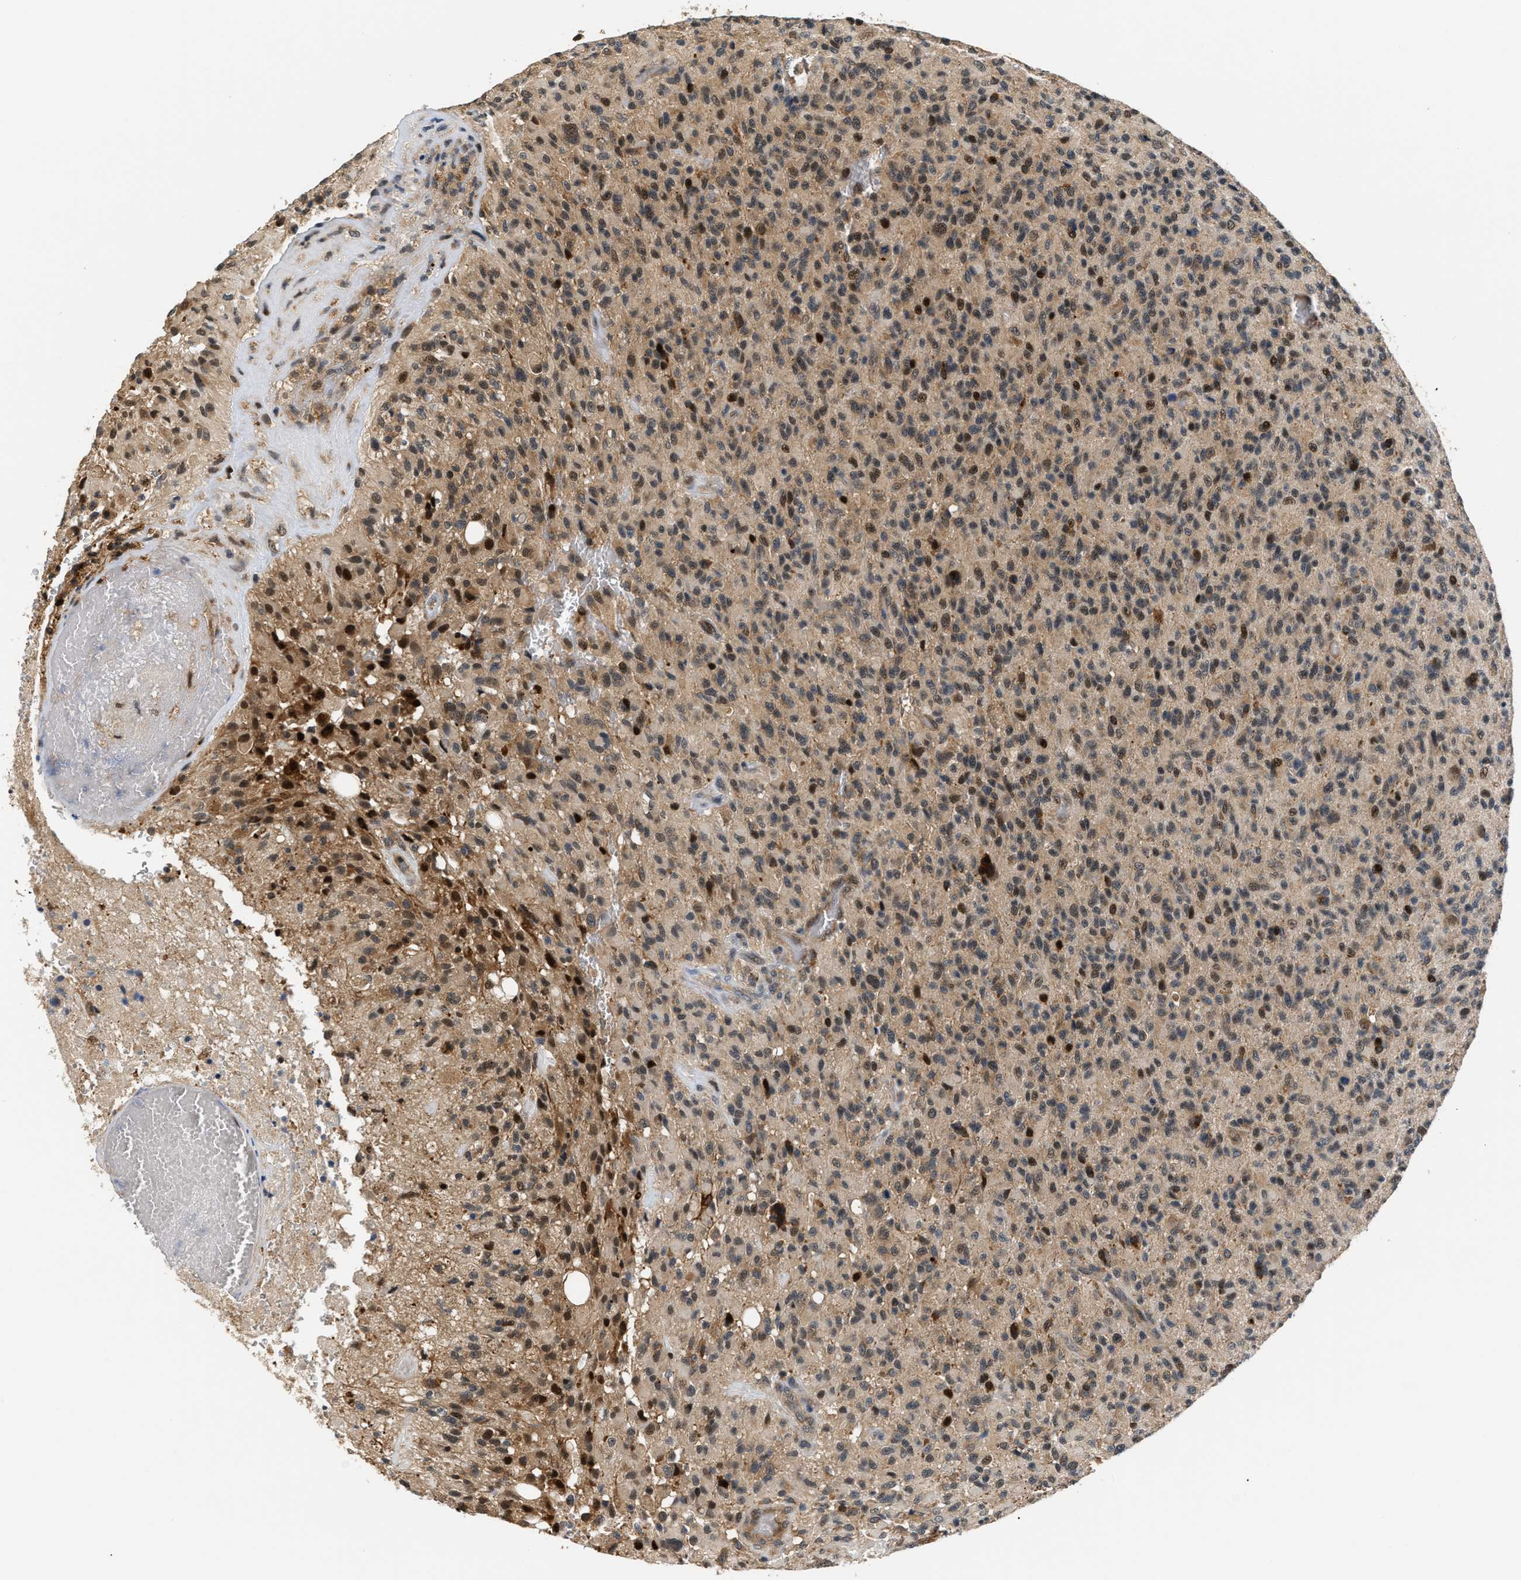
{"staining": {"intensity": "strong", "quantity": "25%-75%", "location": "cytoplasmic/membranous,nuclear"}, "tissue": "glioma", "cell_type": "Tumor cells", "image_type": "cancer", "snomed": [{"axis": "morphology", "description": "Glioma, malignant, High grade"}, {"axis": "topography", "description": "Brain"}], "caption": "Glioma stained with immunohistochemistry (IHC) reveals strong cytoplasmic/membranous and nuclear positivity in about 25%-75% of tumor cells. (brown staining indicates protein expression, while blue staining denotes nuclei).", "gene": "LARP6", "patient": {"sex": "male", "age": 71}}